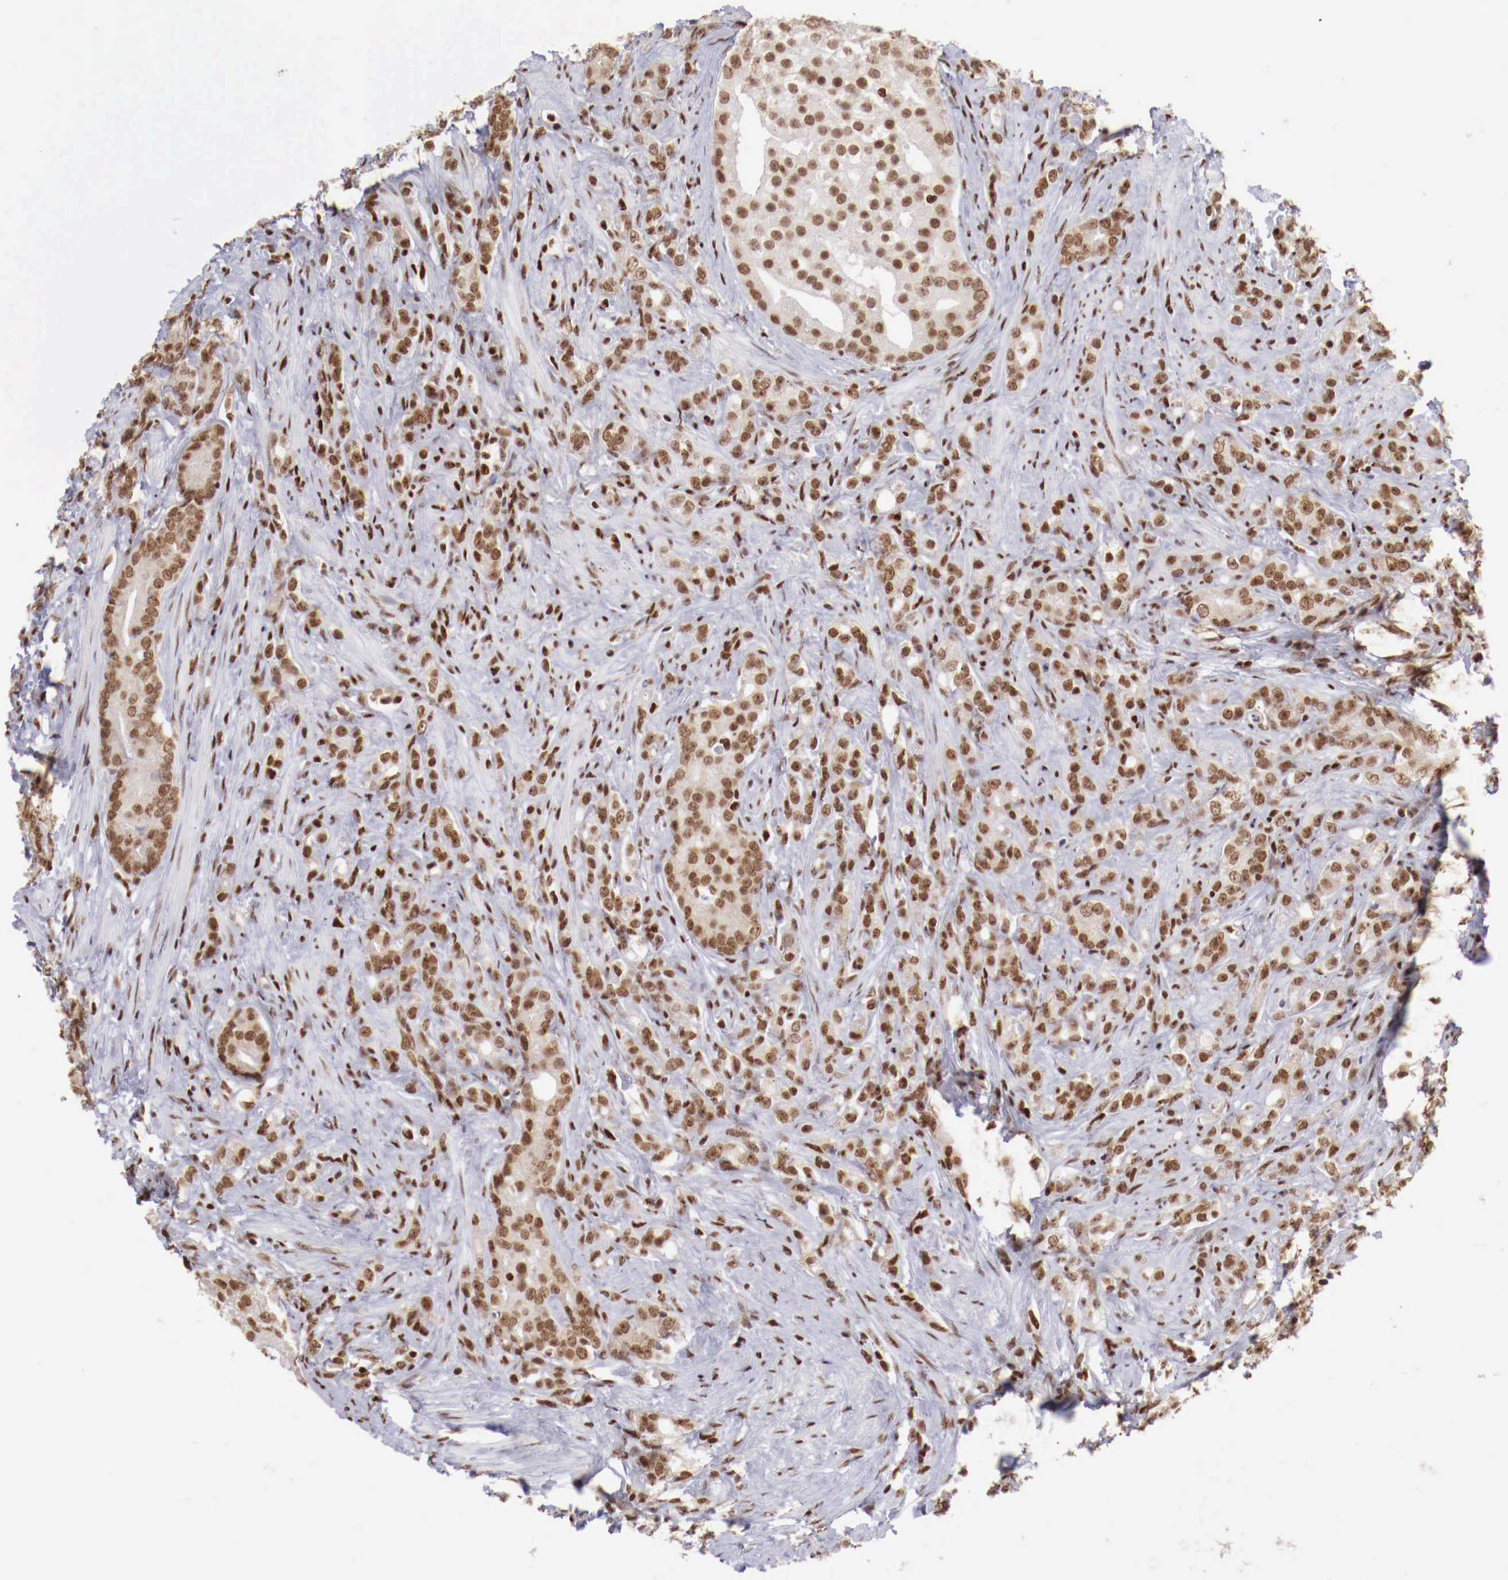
{"staining": {"intensity": "moderate", "quantity": ">75%", "location": "nuclear"}, "tissue": "prostate cancer", "cell_type": "Tumor cells", "image_type": "cancer", "snomed": [{"axis": "morphology", "description": "Adenocarcinoma, Medium grade"}, {"axis": "topography", "description": "Prostate"}], "caption": "A micrograph of prostate cancer (medium-grade adenocarcinoma) stained for a protein shows moderate nuclear brown staining in tumor cells.", "gene": "MAX", "patient": {"sex": "male", "age": 59}}